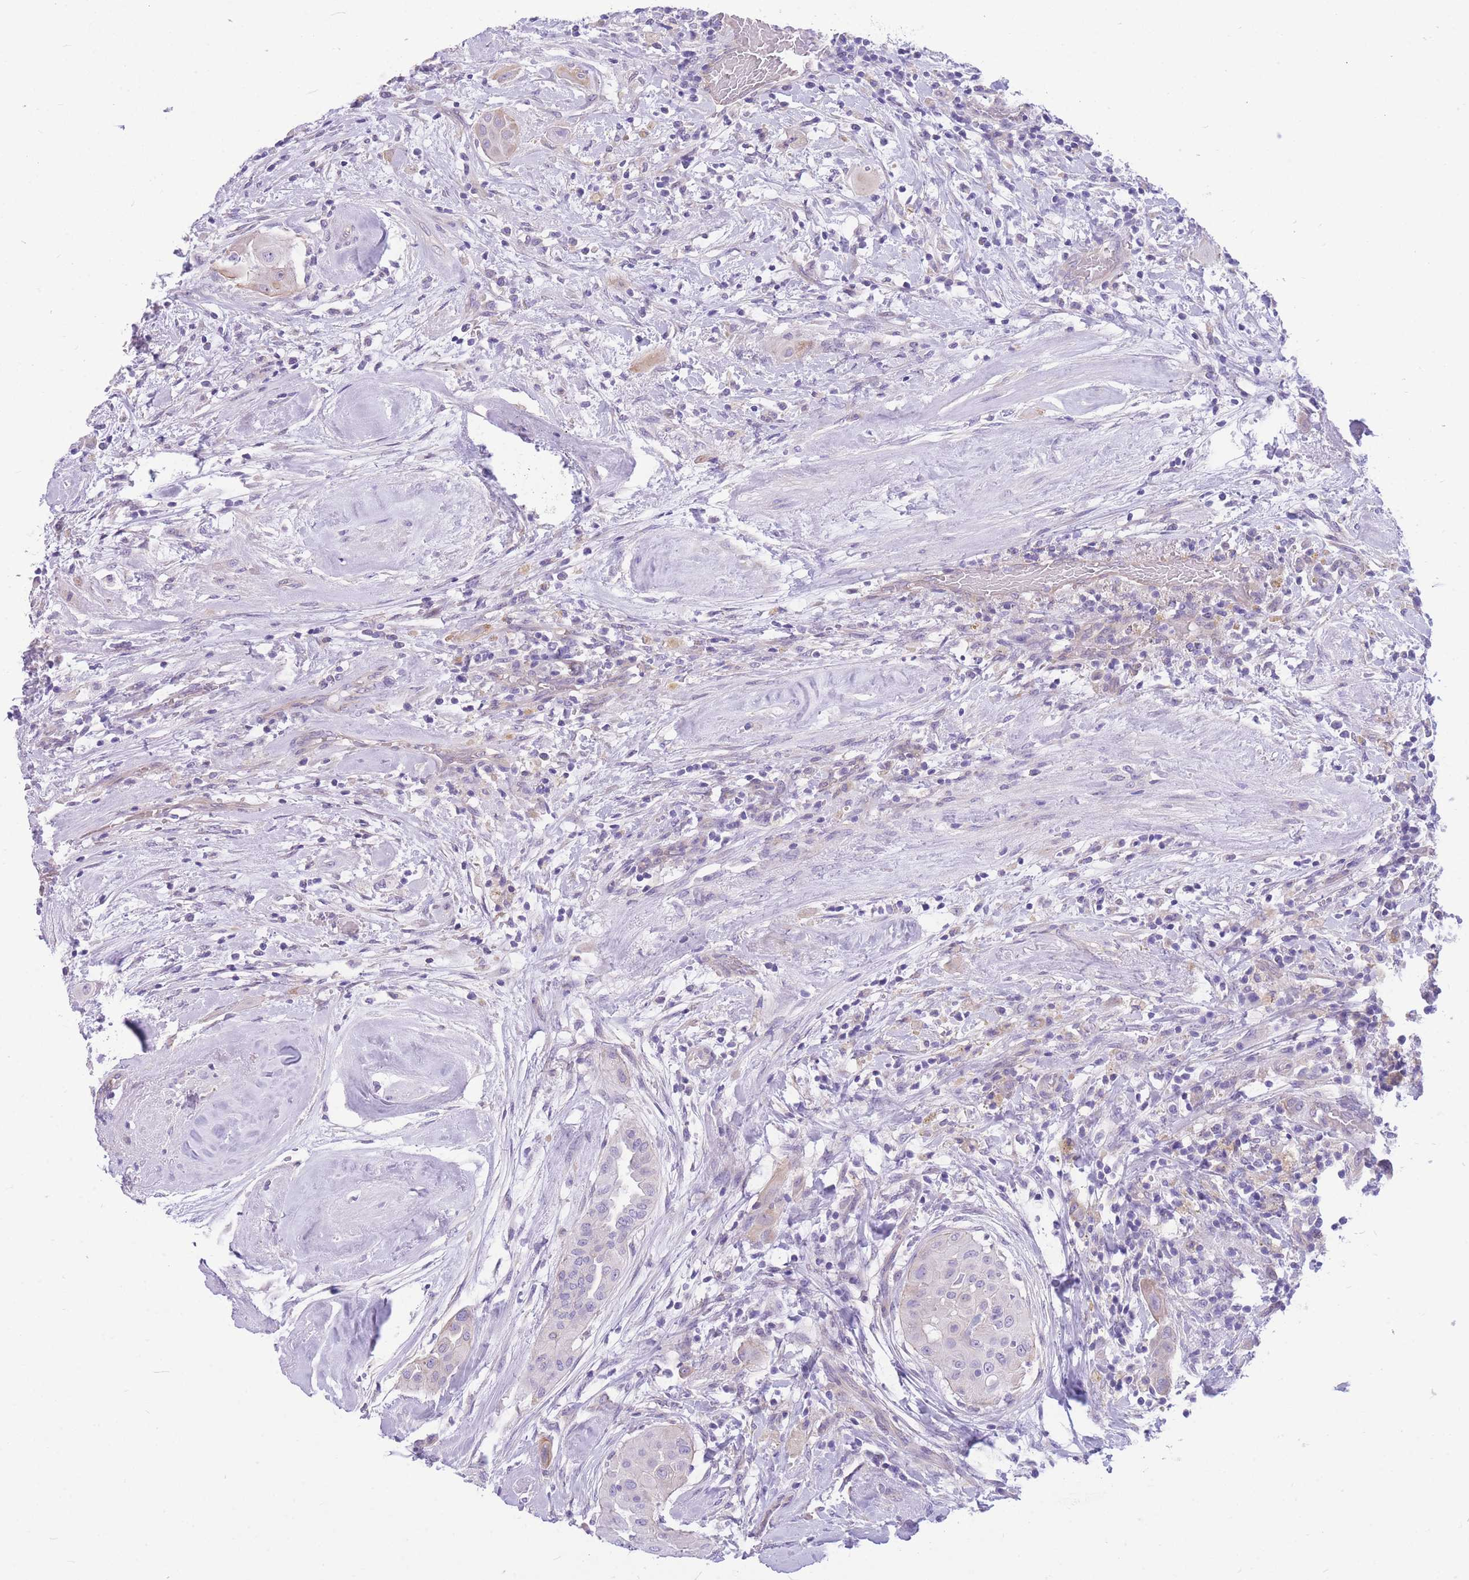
{"staining": {"intensity": "negative", "quantity": "none", "location": "none"}, "tissue": "thyroid cancer", "cell_type": "Tumor cells", "image_type": "cancer", "snomed": [{"axis": "morphology", "description": "Papillary adenocarcinoma, NOS"}, {"axis": "topography", "description": "Thyroid gland"}], "caption": "IHC of papillary adenocarcinoma (thyroid) displays no expression in tumor cells.", "gene": "ZNF311", "patient": {"sex": "female", "age": 59}}